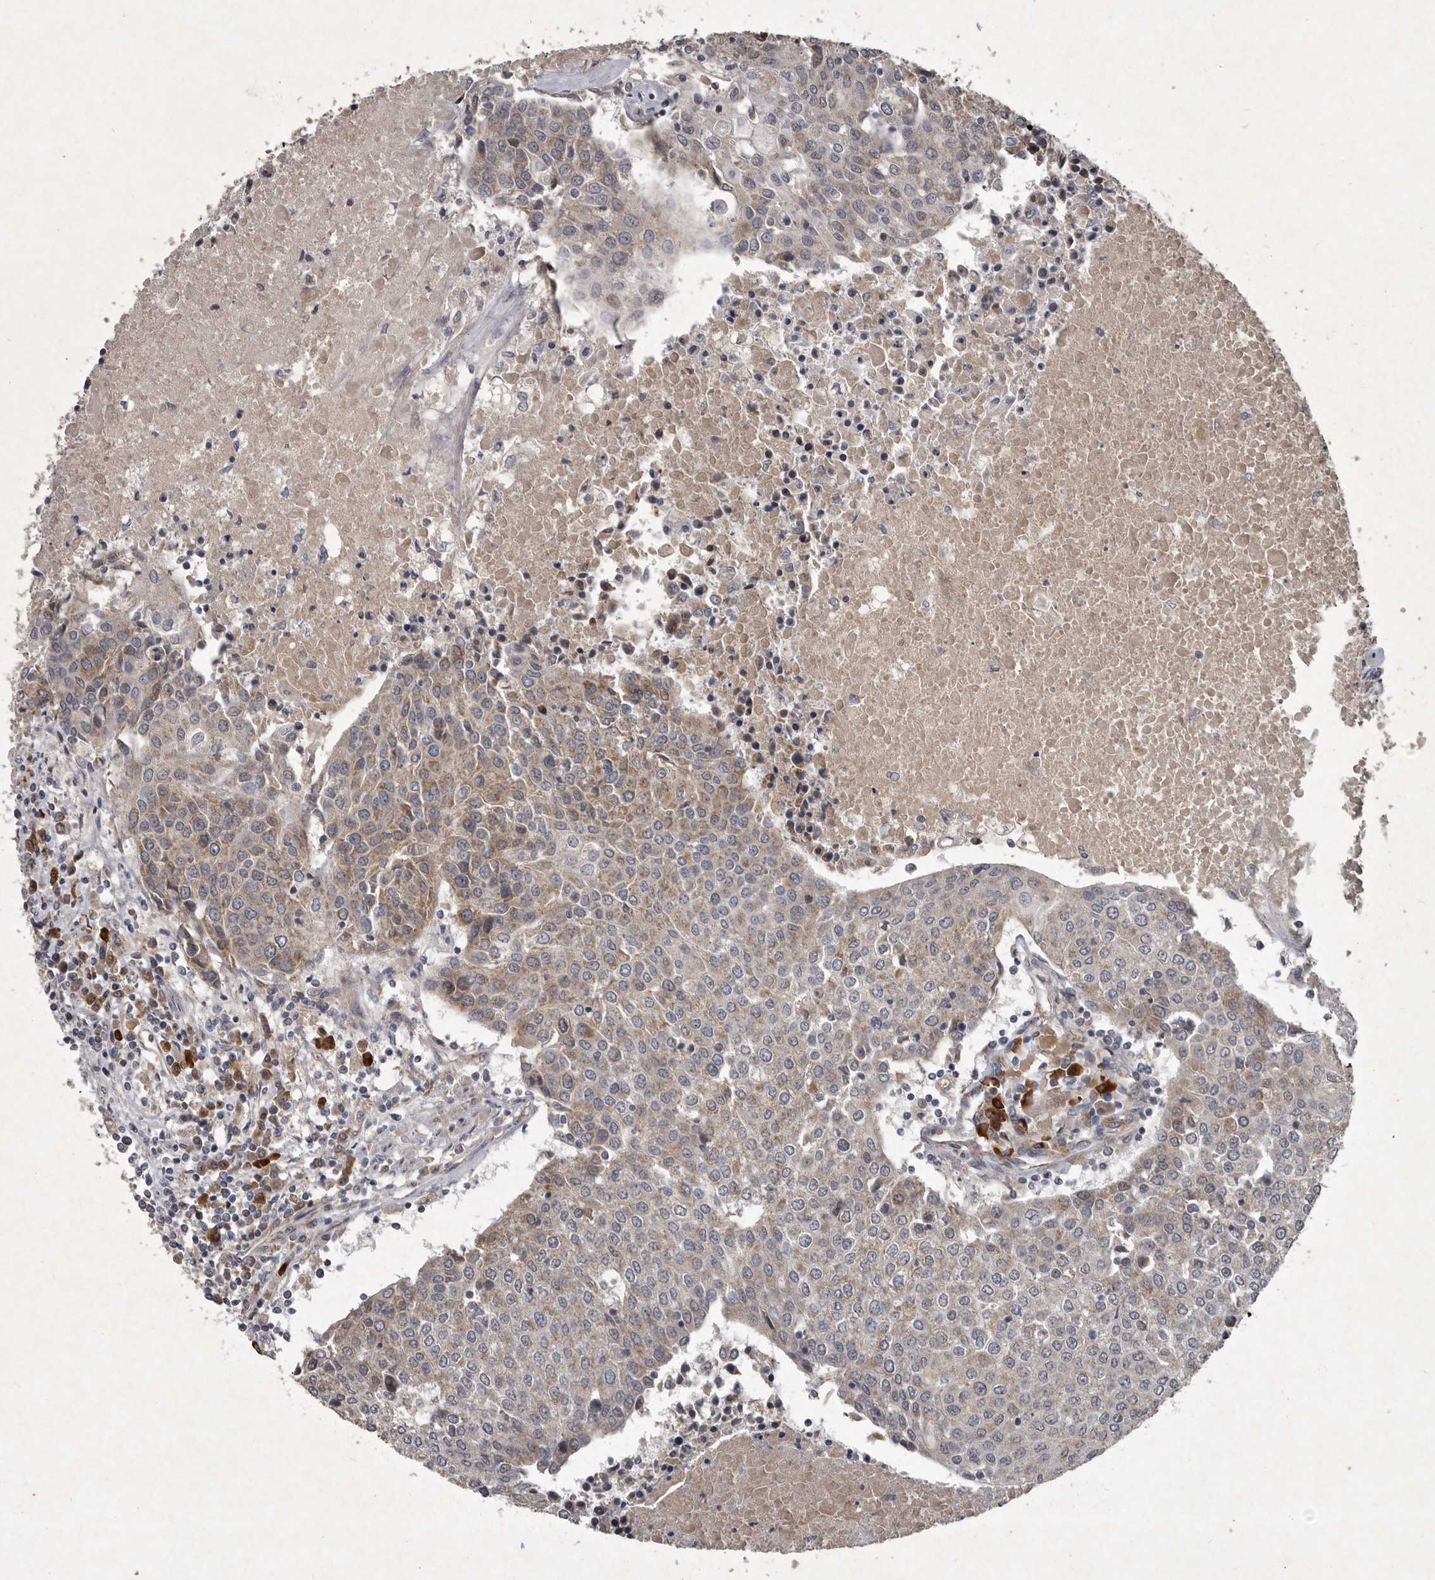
{"staining": {"intensity": "moderate", "quantity": ">75%", "location": "cytoplasmic/membranous"}, "tissue": "urothelial cancer", "cell_type": "Tumor cells", "image_type": "cancer", "snomed": [{"axis": "morphology", "description": "Urothelial carcinoma, High grade"}, {"axis": "topography", "description": "Urinary bladder"}], "caption": "There is medium levels of moderate cytoplasmic/membranous staining in tumor cells of urothelial carcinoma (high-grade), as demonstrated by immunohistochemical staining (brown color).", "gene": "MRPS15", "patient": {"sex": "female", "age": 85}}